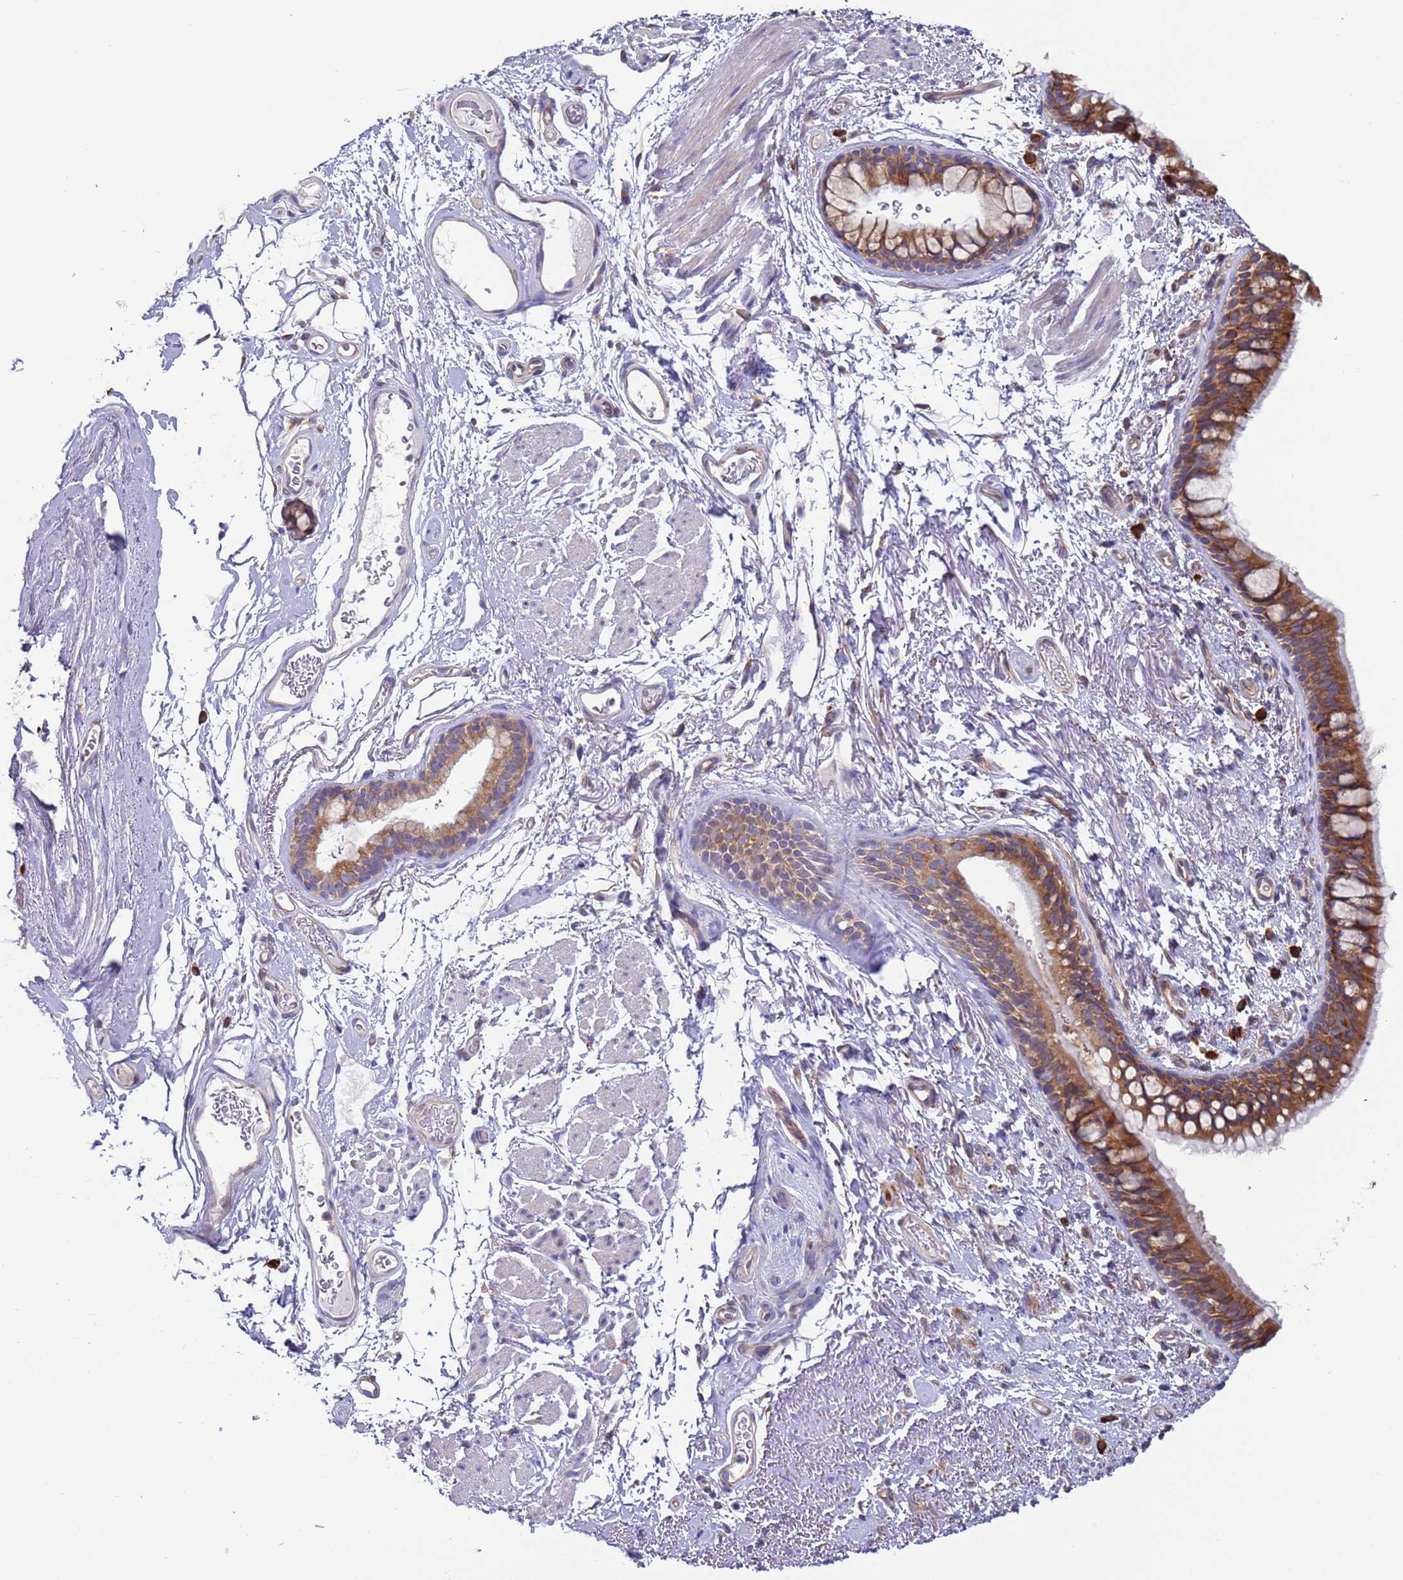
{"staining": {"intensity": "strong", "quantity": ">75%", "location": "cytoplasmic/membranous"}, "tissue": "bronchus", "cell_type": "Respiratory epithelial cells", "image_type": "normal", "snomed": [{"axis": "morphology", "description": "Normal tissue, NOS"}, {"axis": "topography", "description": "Cartilage tissue"}, {"axis": "topography", "description": "Bronchus"}], "caption": "The micrograph reveals staining of normal bronchus, revealing strong cytoplasmic/membranous protein staining (brown color) within respiratory epithelial cells.", "gene": "ENSG00000286098", "patient": {"sex": "female", "age": 73}}